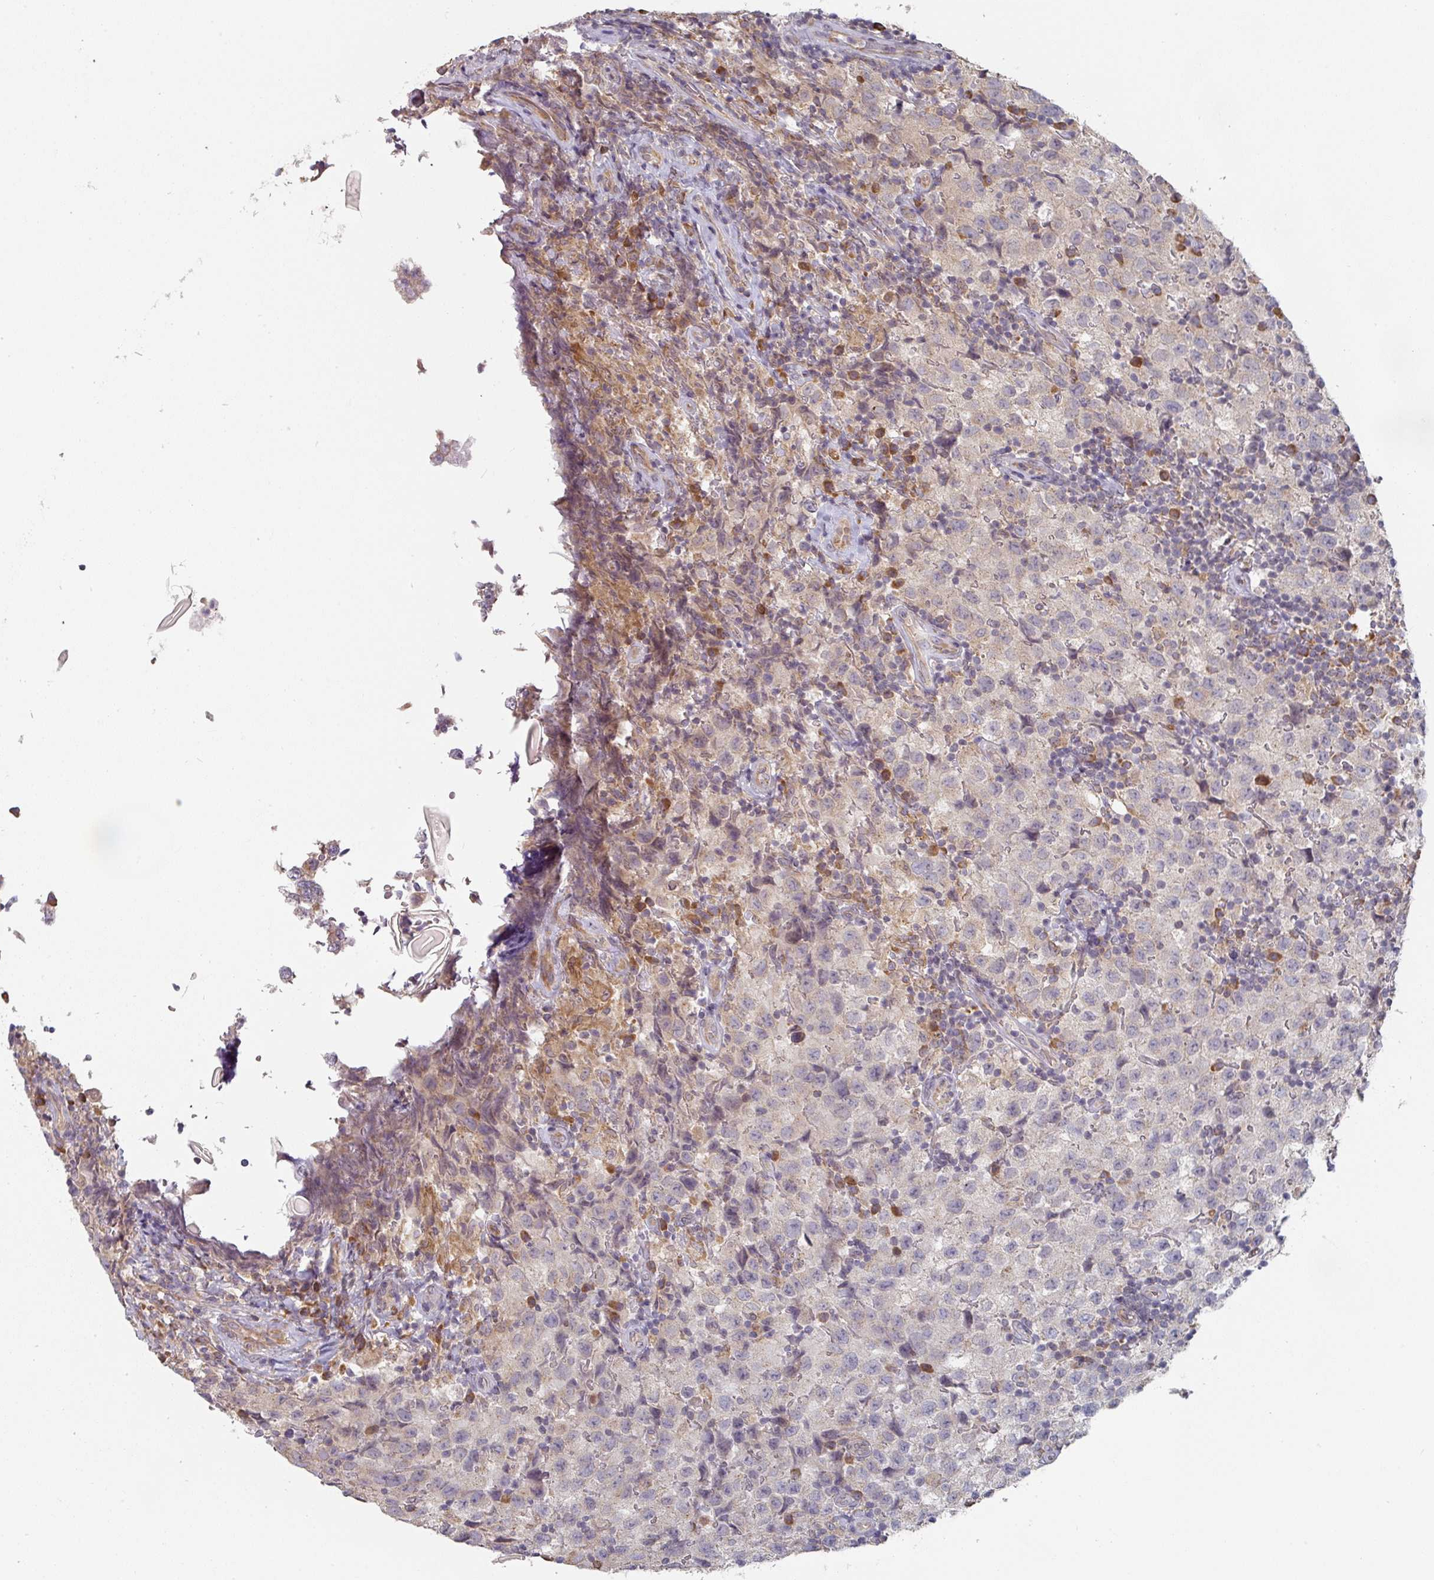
{"staining": {"intensity": "negative", "quantity": "none", "location": "none"}, "tissue": "testis cancer", "cell_type": "Tumor cells", "image_type": "cancer", "snomed": [{"axis": "morphology", "description": "Seminoma, NOS"}, {"axis": "morphology", "description": "Carcinoma, Embryonal, NOS"}, {"axis": "topography", "description": "Testis"}], "caption": "Testis cancer (seminoma) was stained to show a protein in brown. There is no significant expression in tumor cells.", "gene": "TAPT1", "patient": {"sex": "male", "age": 41}}